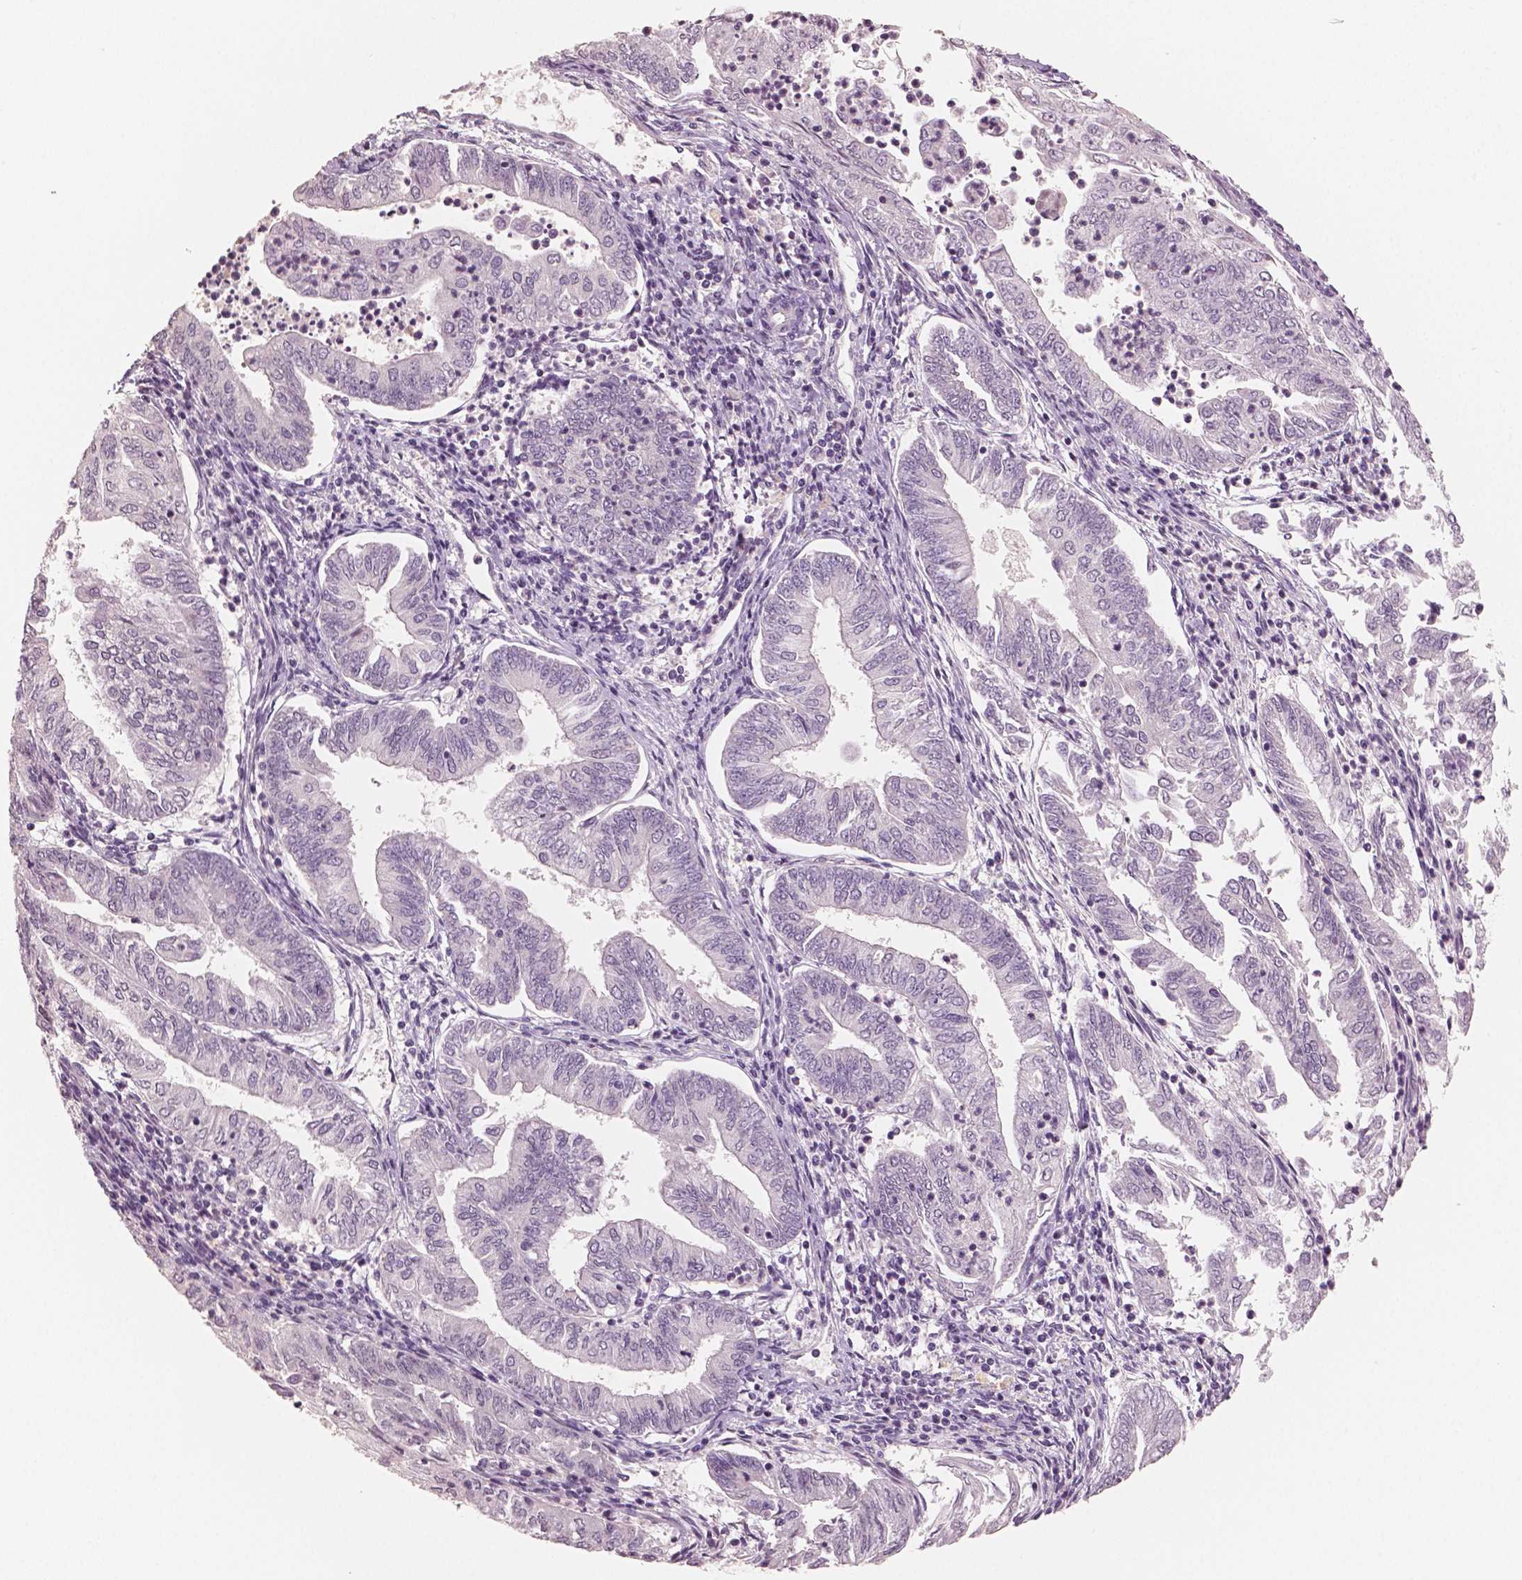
{"staining": {"intensity": "negative", "quantity": "none", "location": "none"}, "tissue": "endometrial cancer", "cell_type": "Tumor cells", "image_type": "cancer", "snomed": [{"axis": "morphology", "description": "Adenocarcinoma, NOS"}, {"axis": "topography", "description": "Endometrium"}], "caption": "Photomicrograph shows no significant protein staining in tumor cells of endometrial cancer.", "gene": "NECAB2", "patient": {"sex": "female", "age": 55}}